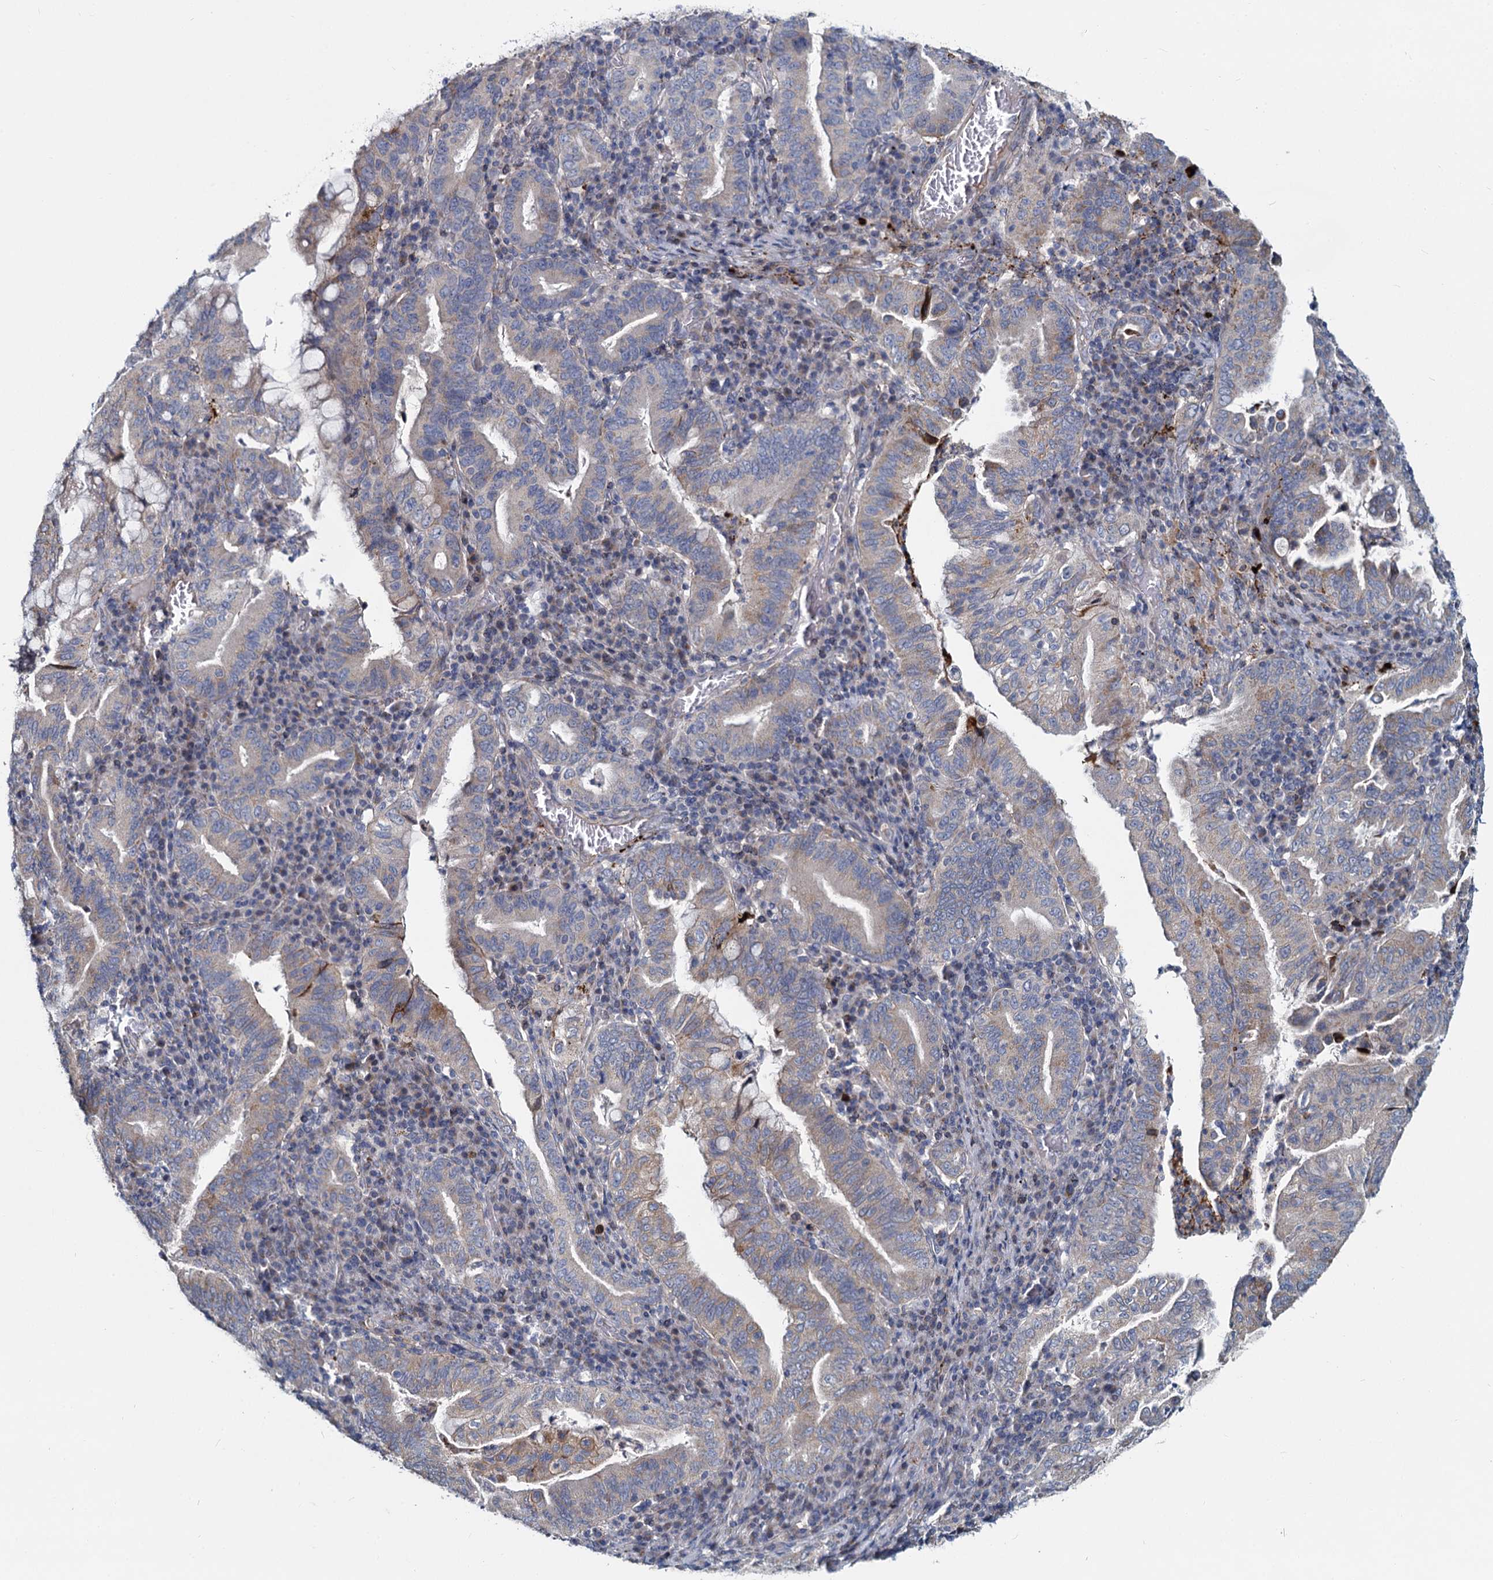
{"staining": {"intensity": "weak", "quantity": "<25%", "location": "cytoplasmic/membranous"}, "tissue": "stomach cancer", "cell_type": "Tumor cells", "image_type": "cancer", "snomed": [{"axis": "morphology", "description": "Normal tissue, NOS"}, {"axis": "morphology", "description": "Adenocarcinoma, NOS"}, {"axis": "topography", "description": "Esophagus"}, {"axis": "topography", "description": "Stomach, upper"}, {"axis": "topography", "description": "Peripheral nerve tissue"}], "caption": "An IHC micrograph of stomach adenocarcinoma is shown. There is no staining in tumor cells of stomach adenocarcinoma.", "gene": "DCUN1D2", "patient": {"sex": "male", "age": 62}}